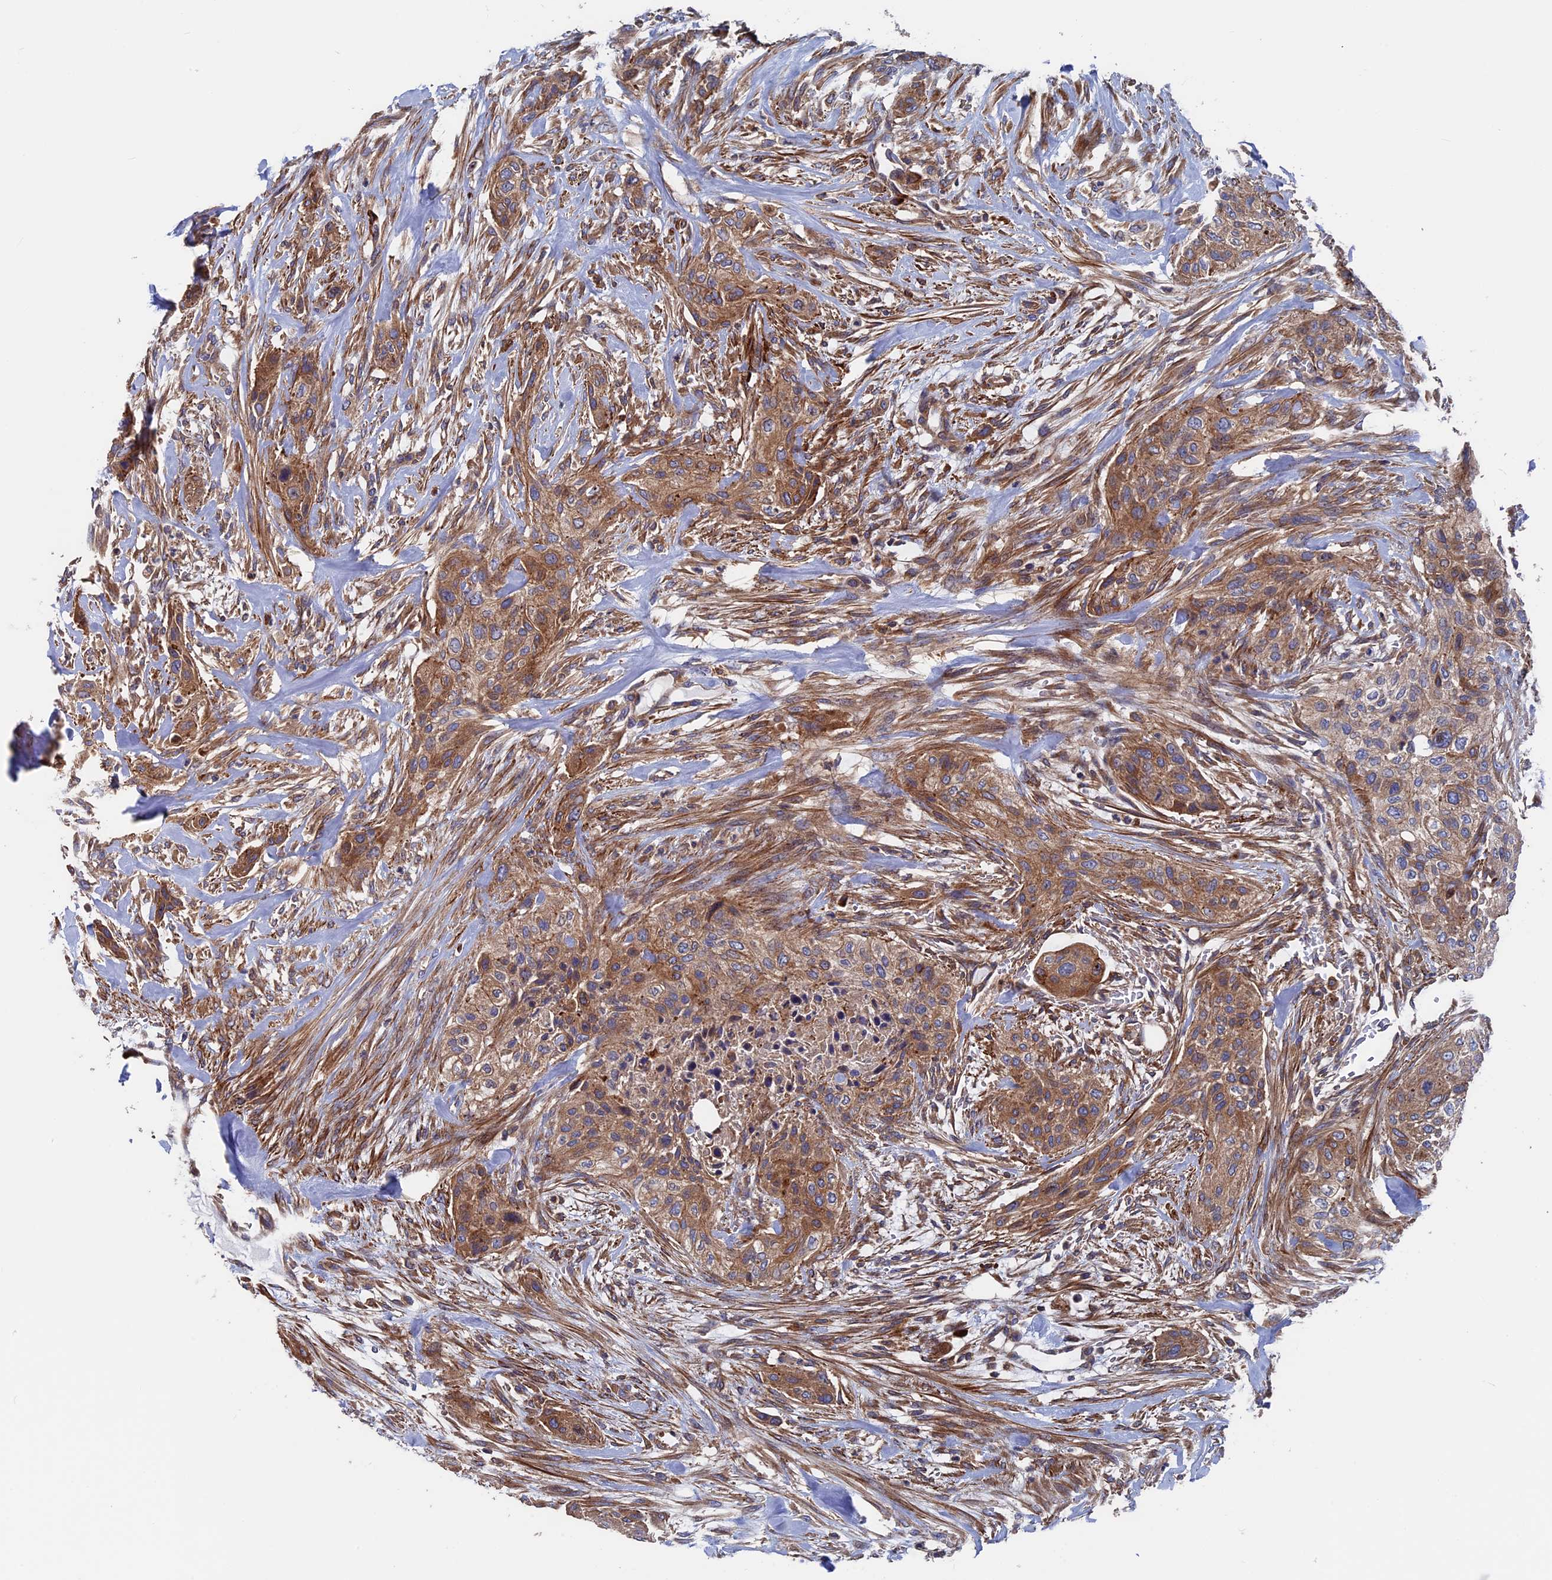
{"staining": {"intensity": "moderate", "quantity": ">75%", "location": "cytoplasmic/membranous"}, "tissue": "urothelial cancer", "cell_type": "Tumor cells", "image_type": "cancer", "snomed": [{"axis": "morphology", "description": "Urothelial carcinoma, High grade"}, {"axis": "topography", "description": "Urinary bladder"}], "caption": "IHC (DAB) staining of urothelial carcinoma (high-grade) demonstrates moderate cytoplasmic/membranous protein expression in approximately >75% of tumor cells.", "gene": "DNAJC3", "patient": {"sex": "male", "age": 35}}